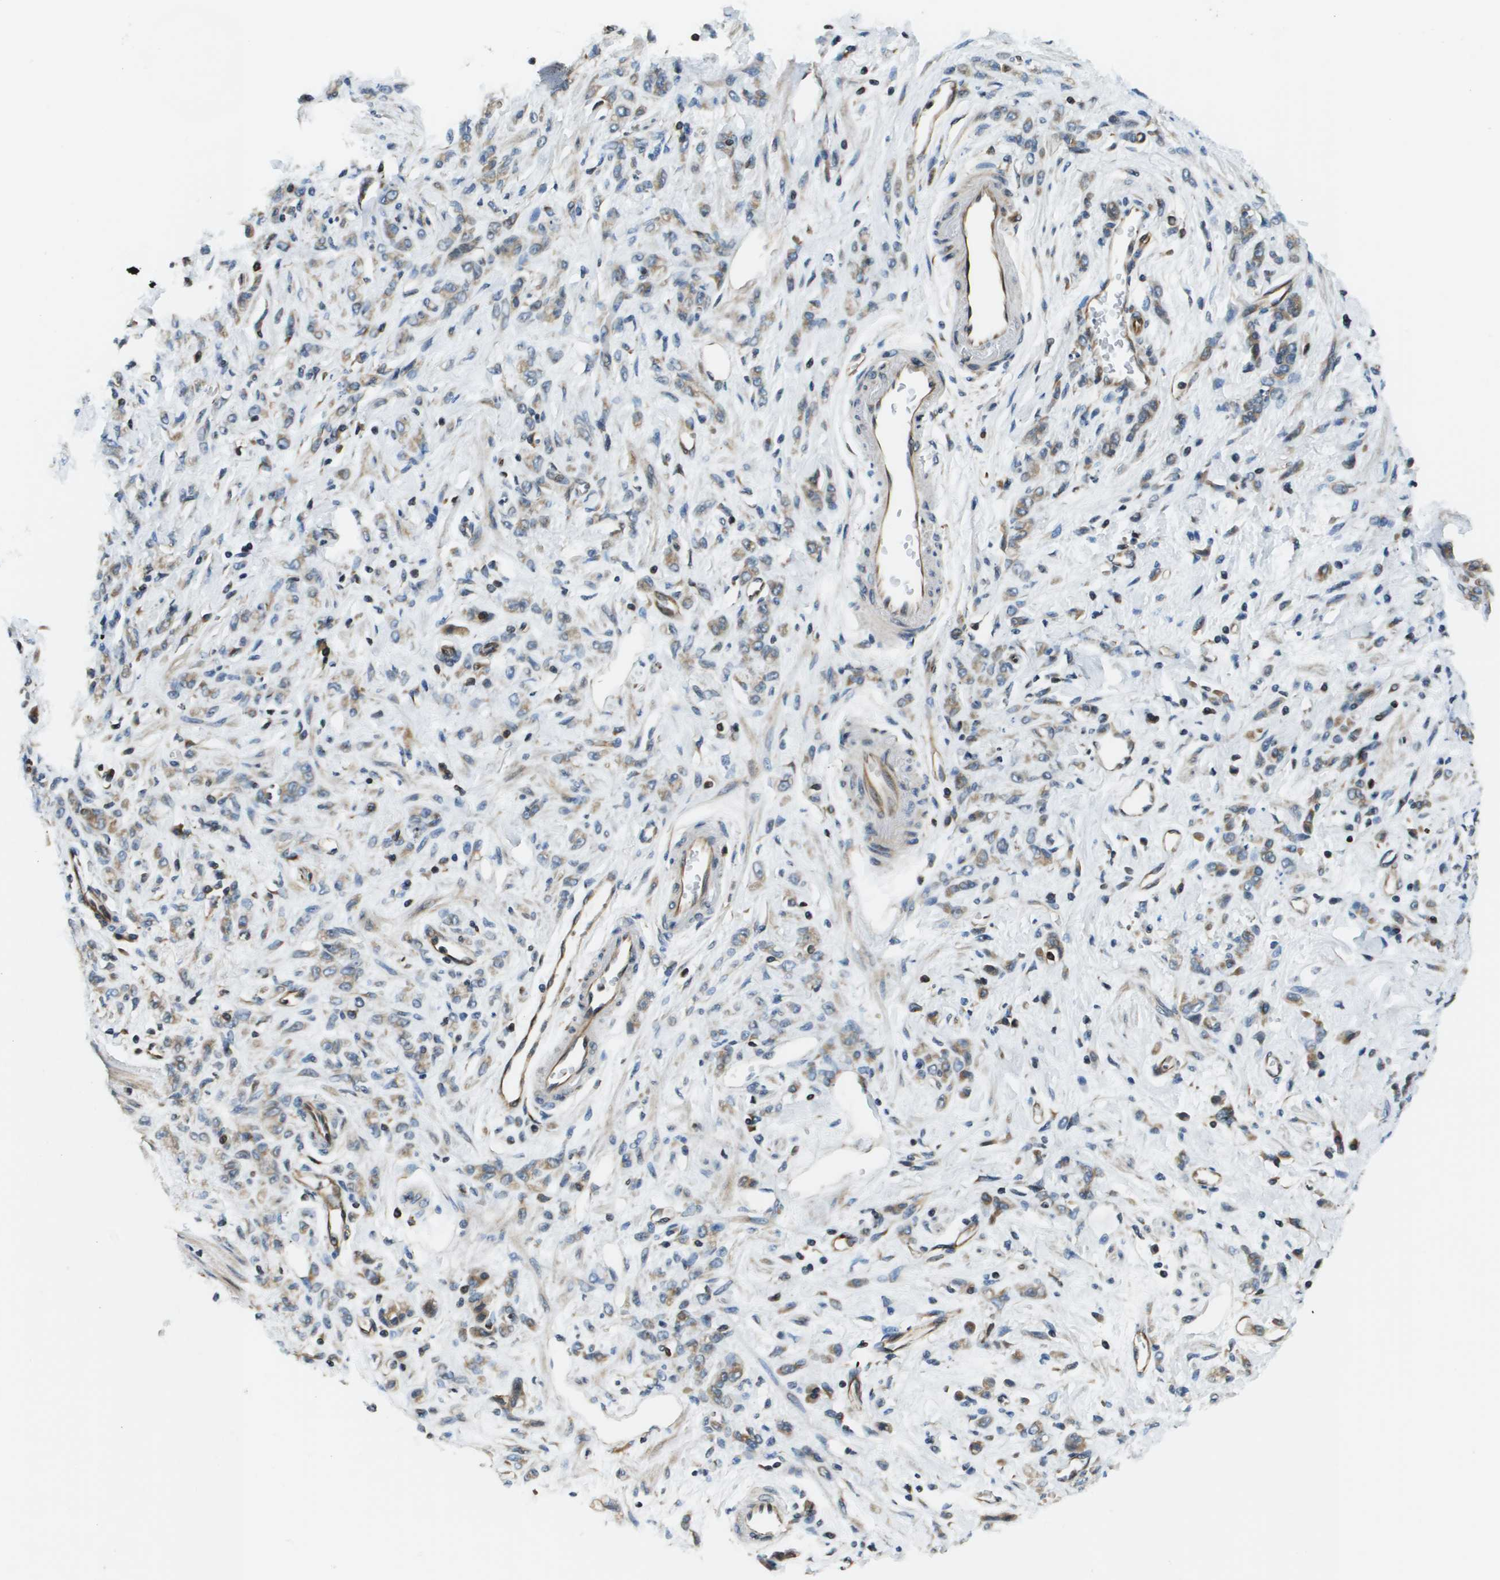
{"staining": {"intensity": "weak", "quantity": "25%-75%", "location": "cytoplasmic/membranous"}, "tissue": "stomach cancer", "cell_type": "Tumor cells", "image_type": "cancer", "snomed": [{"axis": "morphology", "description": "Normal tissue, NOS"}, {"axis": "morphology", "description": "Adenocarcinoma, NOS"}, {"axis": "topography", "description": "Stomach"}], "caption": "This micrograph exhibits IHC staining of human stomach cancer (adenocarcinoma), with low weak cytoplasmic/membranous positivity in about 25%-75% of tumor cells.", "gene": "ESYT1", "patient": {"sex": "male", "age": 82}}